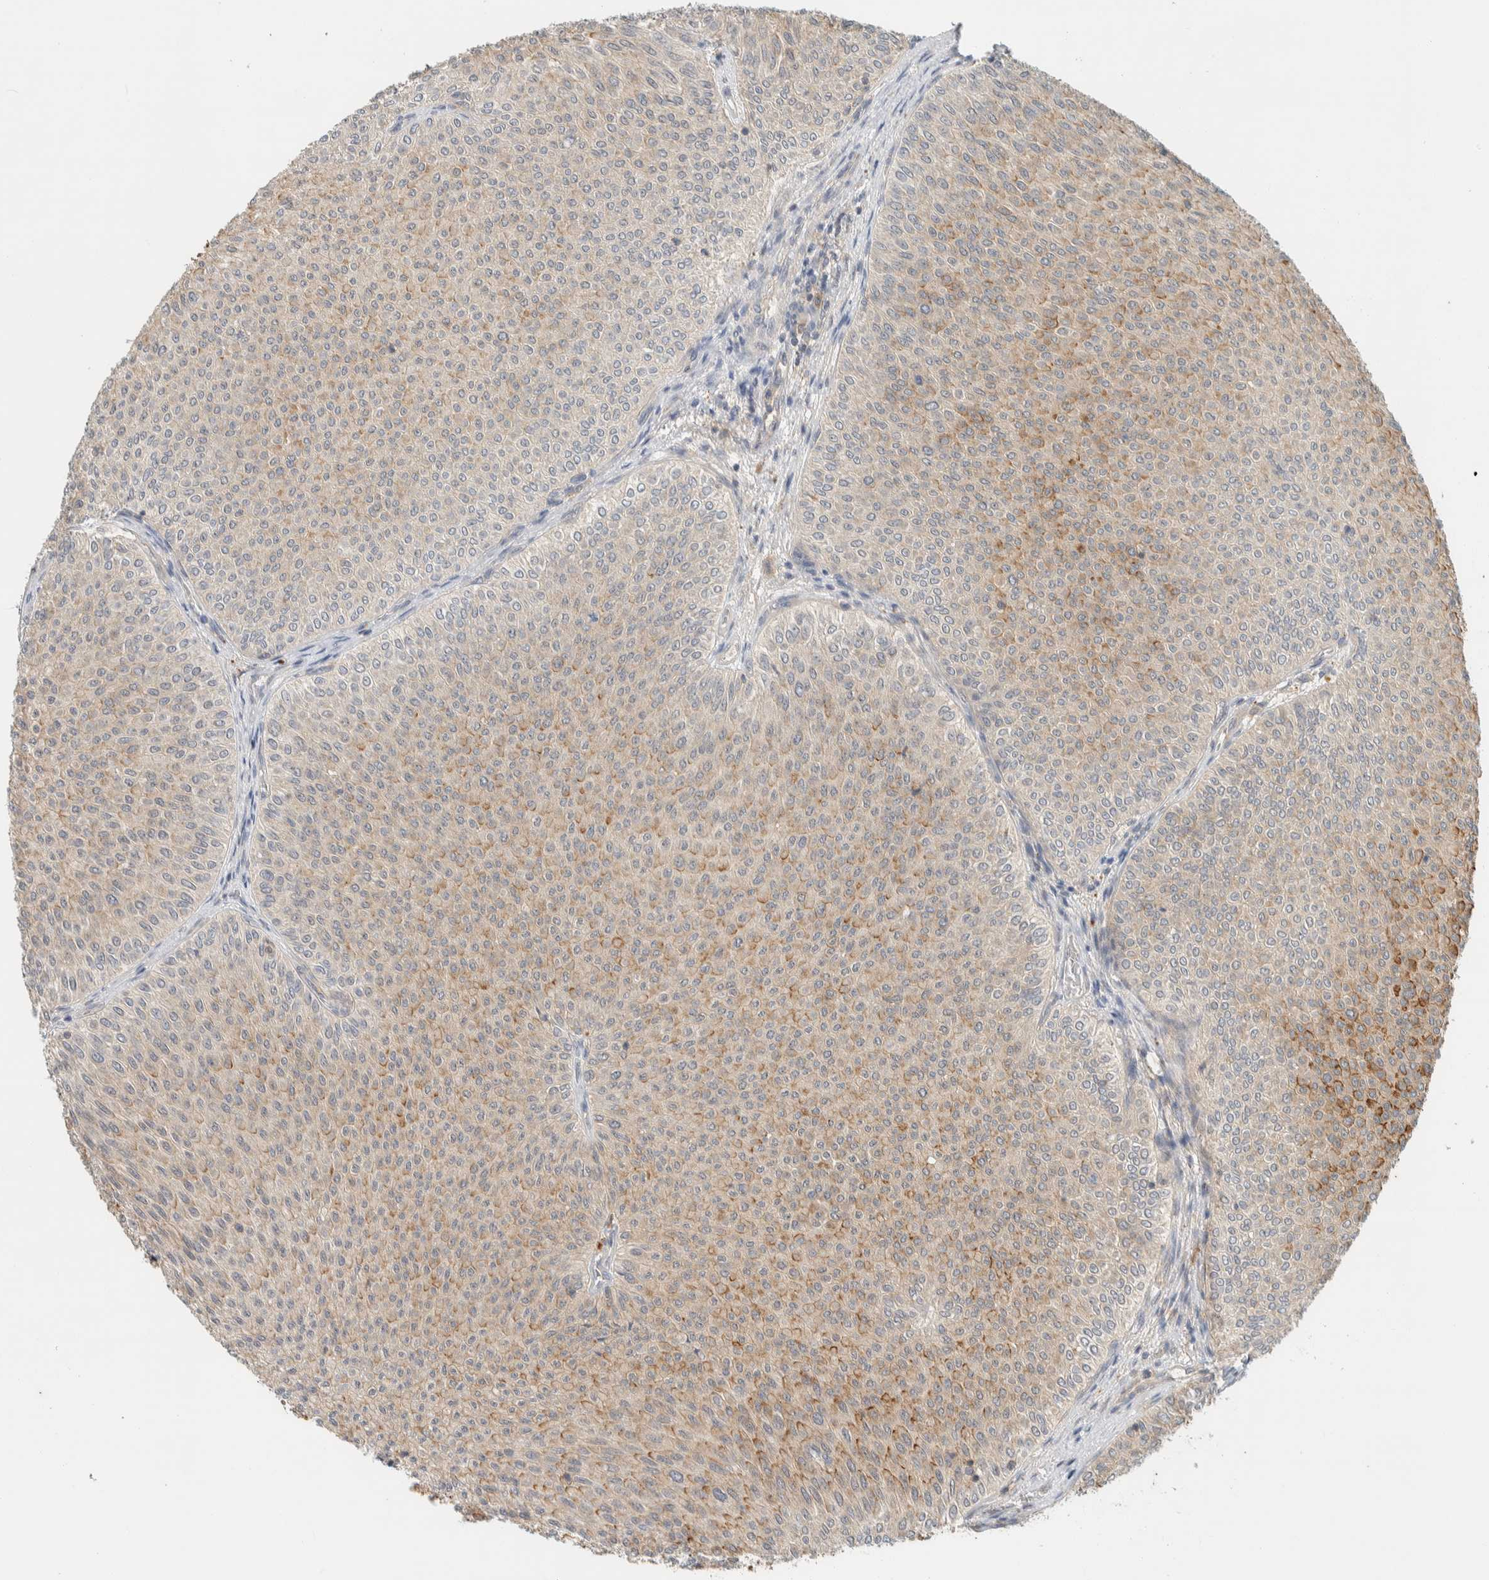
{"staining": {"intensity": "moderate", "quantity": "25%-75%", "location": "cytoplasmic/membranous"}, "tissue": "urothelial cancer", "cell_type": "Tumor cells", "image_type": "cancer", "snomed": [{"axis": "morphology", "description": "Urothelial carcinoma, Low grade"}, {"axis": "topography", "description": "Urinary bladder"}], "caption": "High-magnification brightfield microscopy of urothelial cancer stained with DAB (3,3'-diaminobenzidine) (brown) and counterstained with hematoxylin (blue). tumor cells exhibit moderate cytoplasmic/membranous positivity is seen in about25%-75% of cells.", "gene": "RAB11FIP1", "patient": {"sex": "male", "age": 78}}